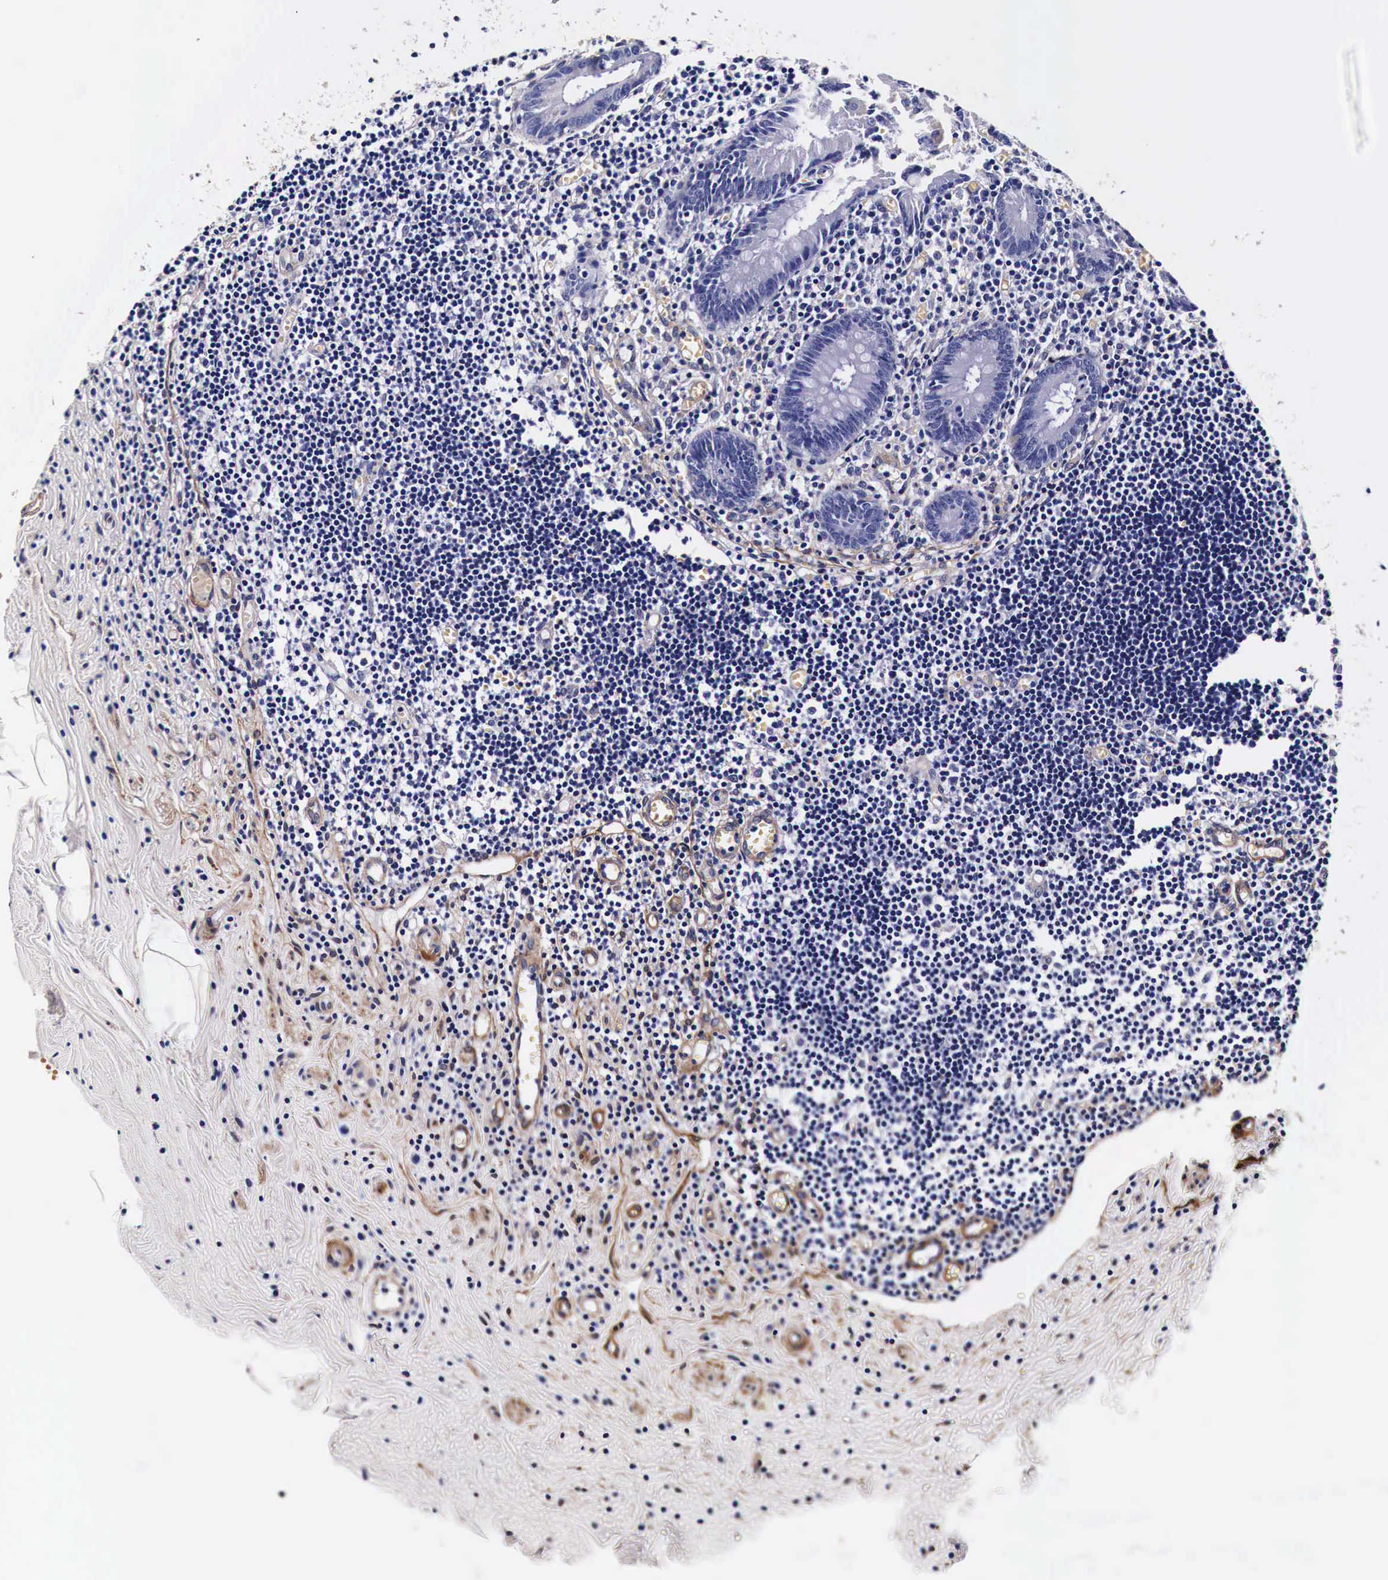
{"staining": {"intensity": "weak", "quantity": "<25%", "location": "cytoplasmic/membranous"}, "tissue": "appendix", "cell_type": "Glandular cells", "image_type": "normal", "snomed": [{"axis": "morphology", "description": "Normal tissue, NOS"}, {"axis": "topography", "description": "Appendix"}], "caption": "Appendix was stained to show a protein in brown. There is no significant staining in glandular cells. (DAB IHC with hematoxylin counter stain).", "gene": "HSPB1", "patient": {"sex": "female", "age": 19}}